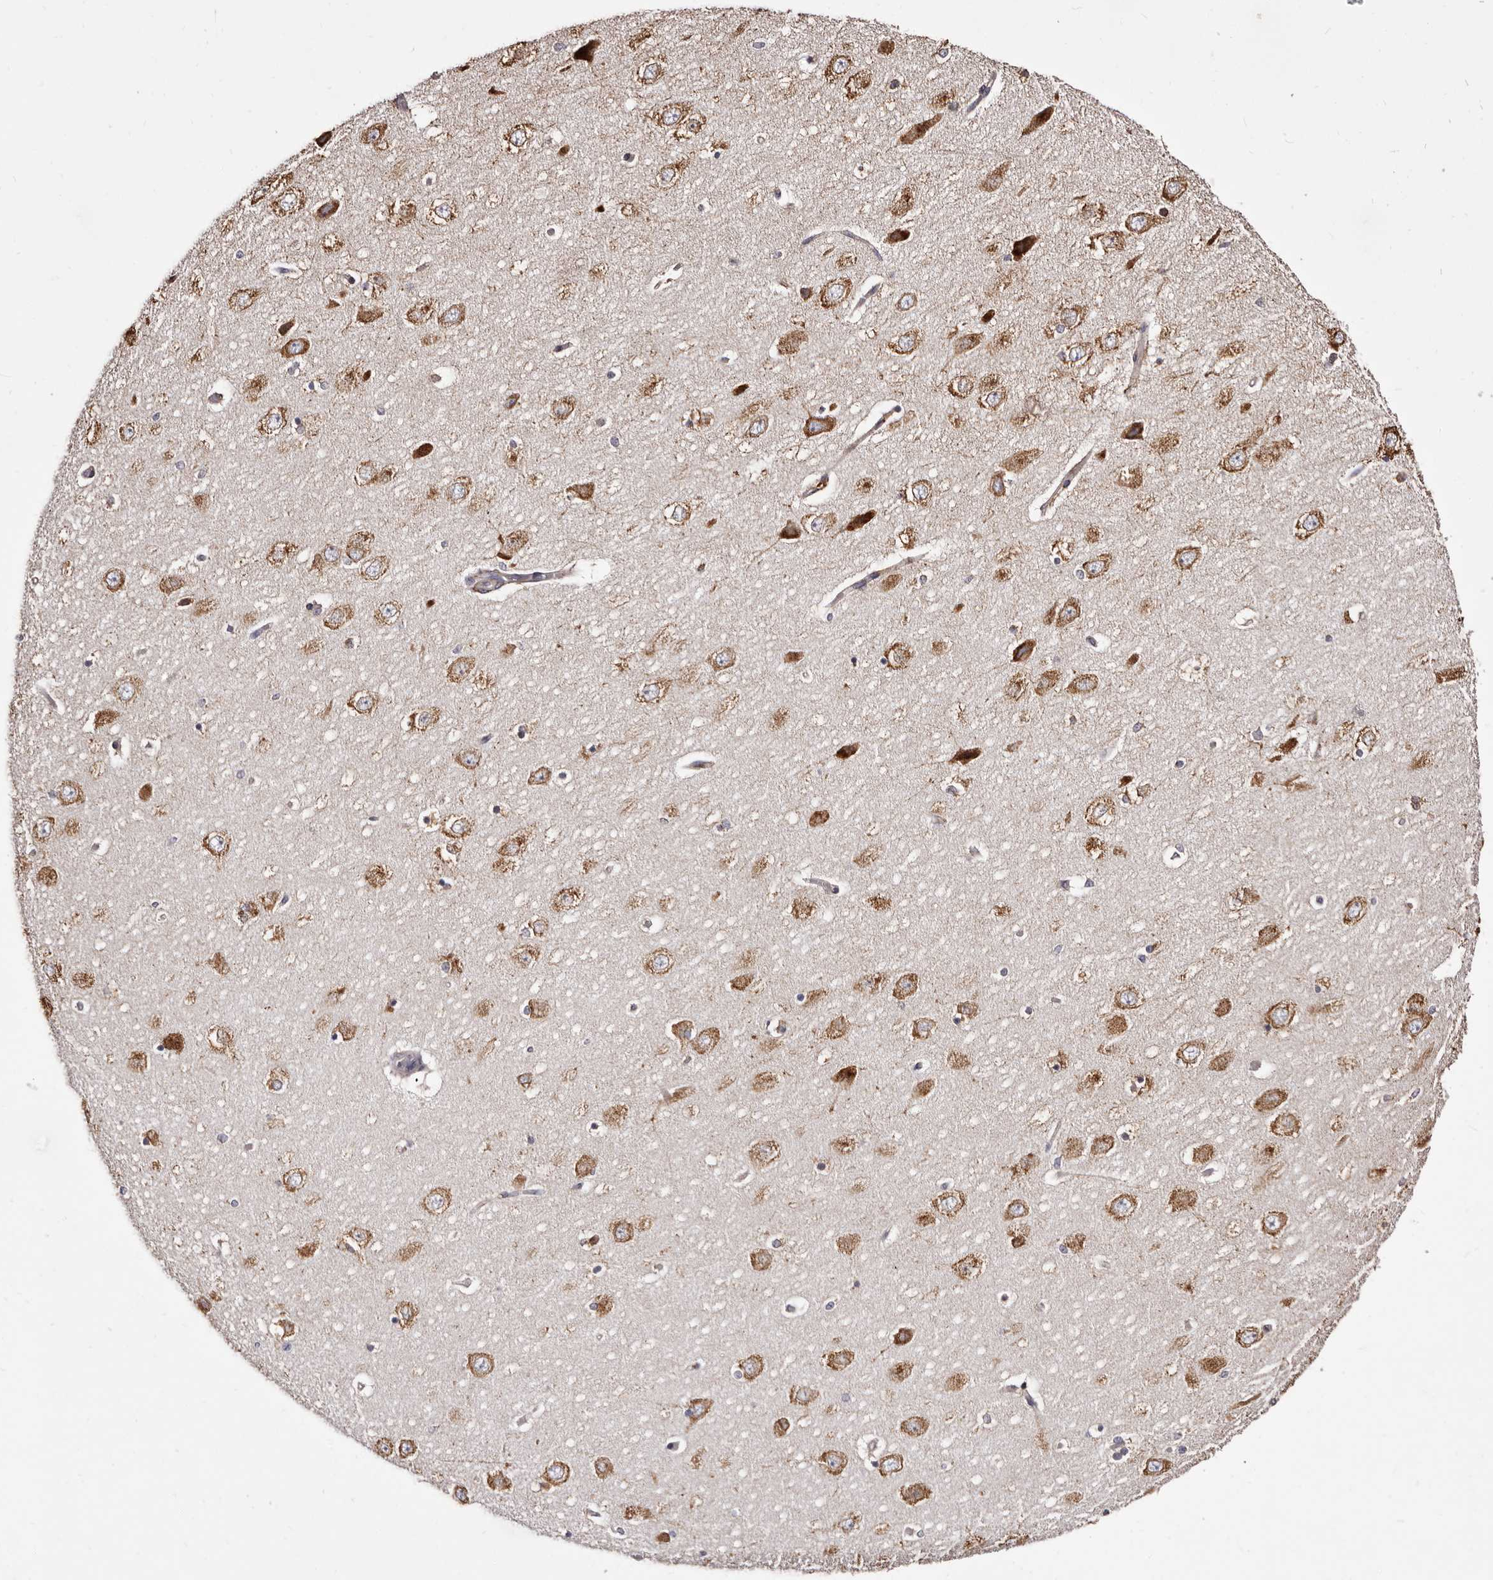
{"staining": {"intensity": "moderate", "quantity": ">75%", "location": "cytoplasmic/membranous"}, "tissue": "hippocampus", "cell_type": "Glial cells", "image_type": "normal", "snomed": [{"axis": "morphology", "description": "Normal tissue, NOS"}, {"axis": "topography", "description": "Hippocampus"}], "caption": "This is an image of IHC staining of normal hippocampus, which shows moderate positivity in the cytoplasmic/membranous of glial cells.", "gene": "ACBD6", "patient": {"sex": "female", "age": 54}}